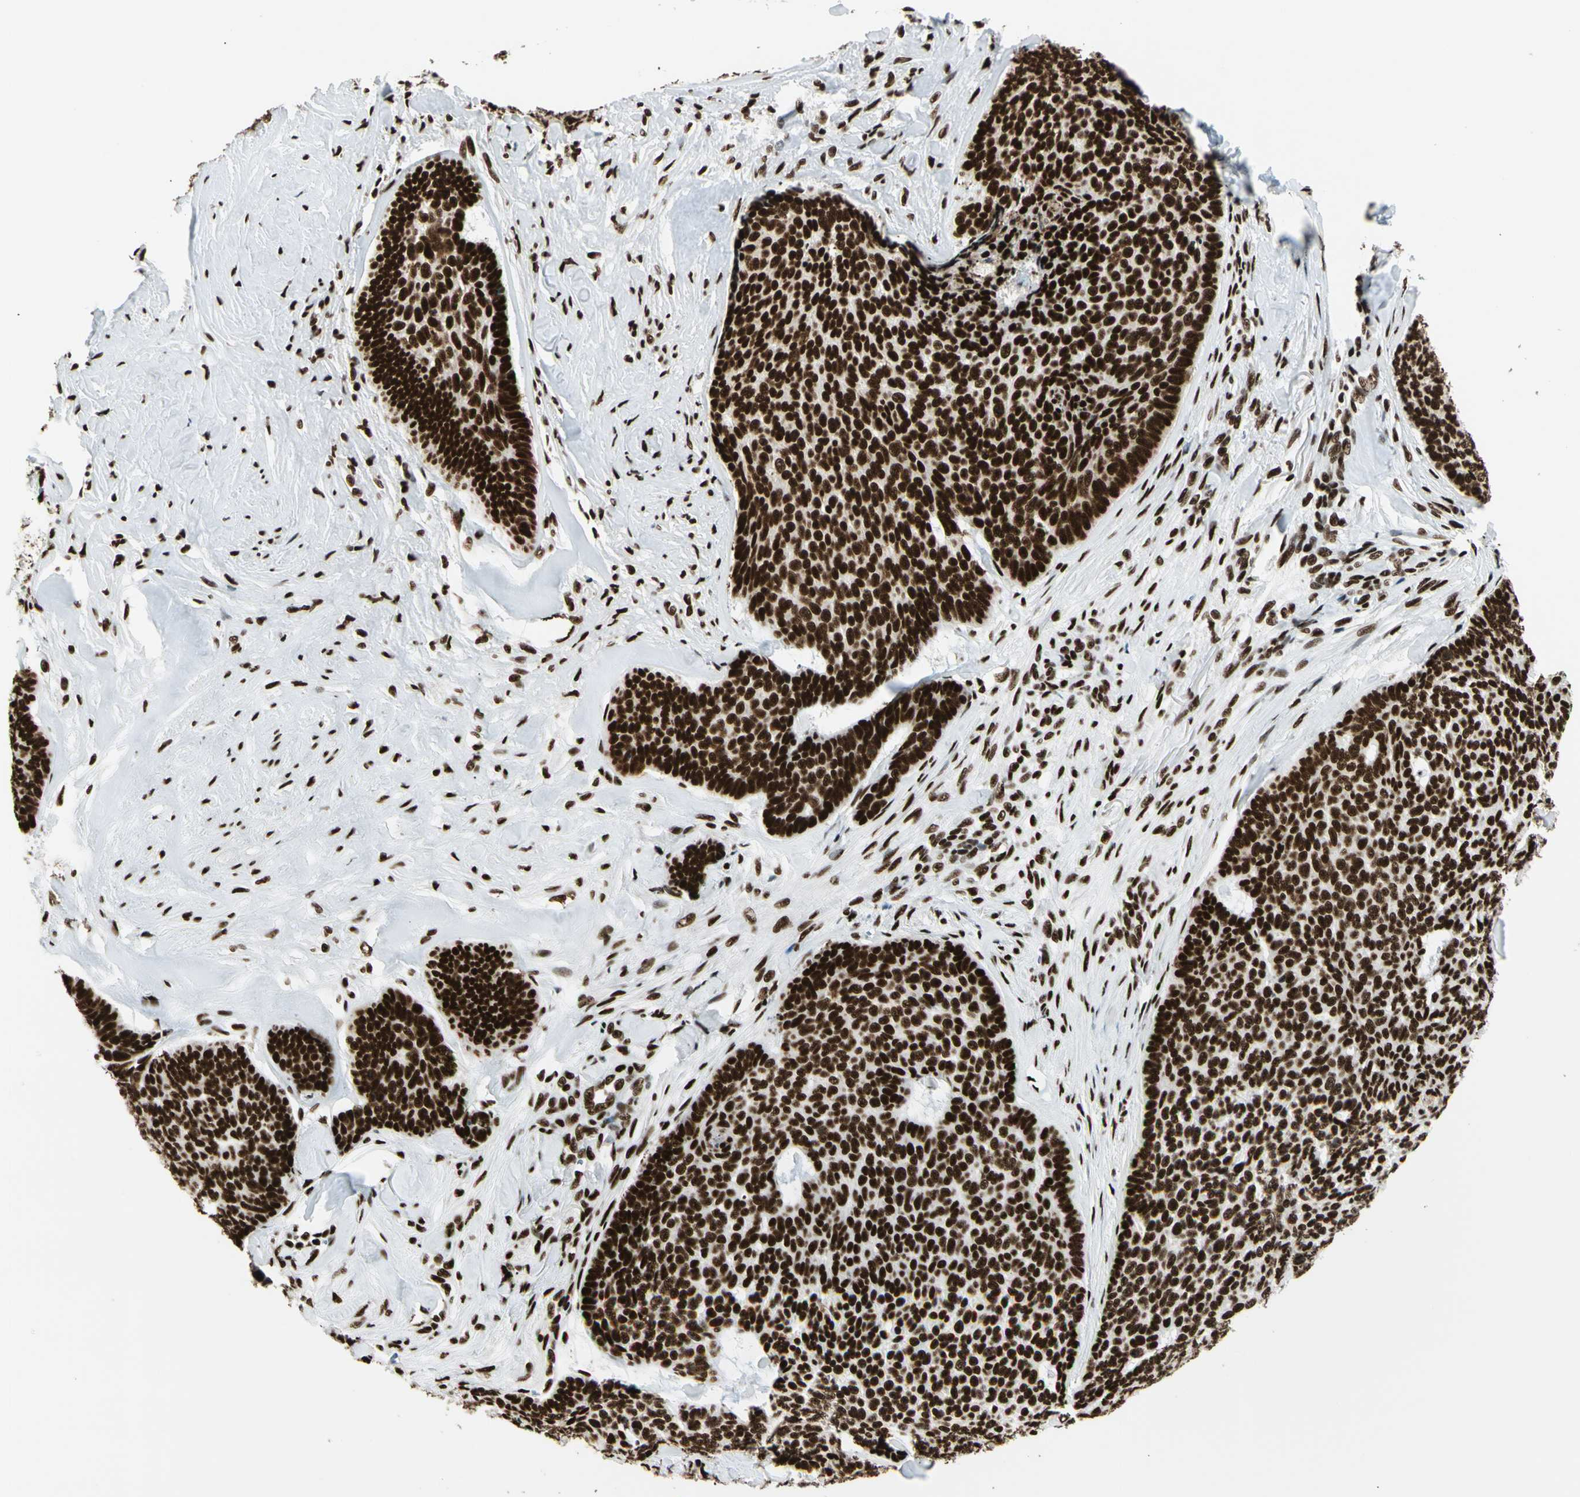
{"staining": {"intensity": "strong", "quantity": ">75%", "location": "nuclear"}, "tissue": "skin cancer", "cell_type": "Tumor cells", "image_type": "cancer", "snomed": [{"axis": "morphology", "description": "Basal cell carcinoma"}, {"axis": "topography", "description": "Skin"}], "caption": "Strong nuclear staining is appreciated in approximately >75% of tumor cells in skin basal cell carcinoma. (brown staining indicates protein expression, while blue staining denotes nuclei).", "gene": "CCAR1", "patient": {"sex": "male", "age": 84}}